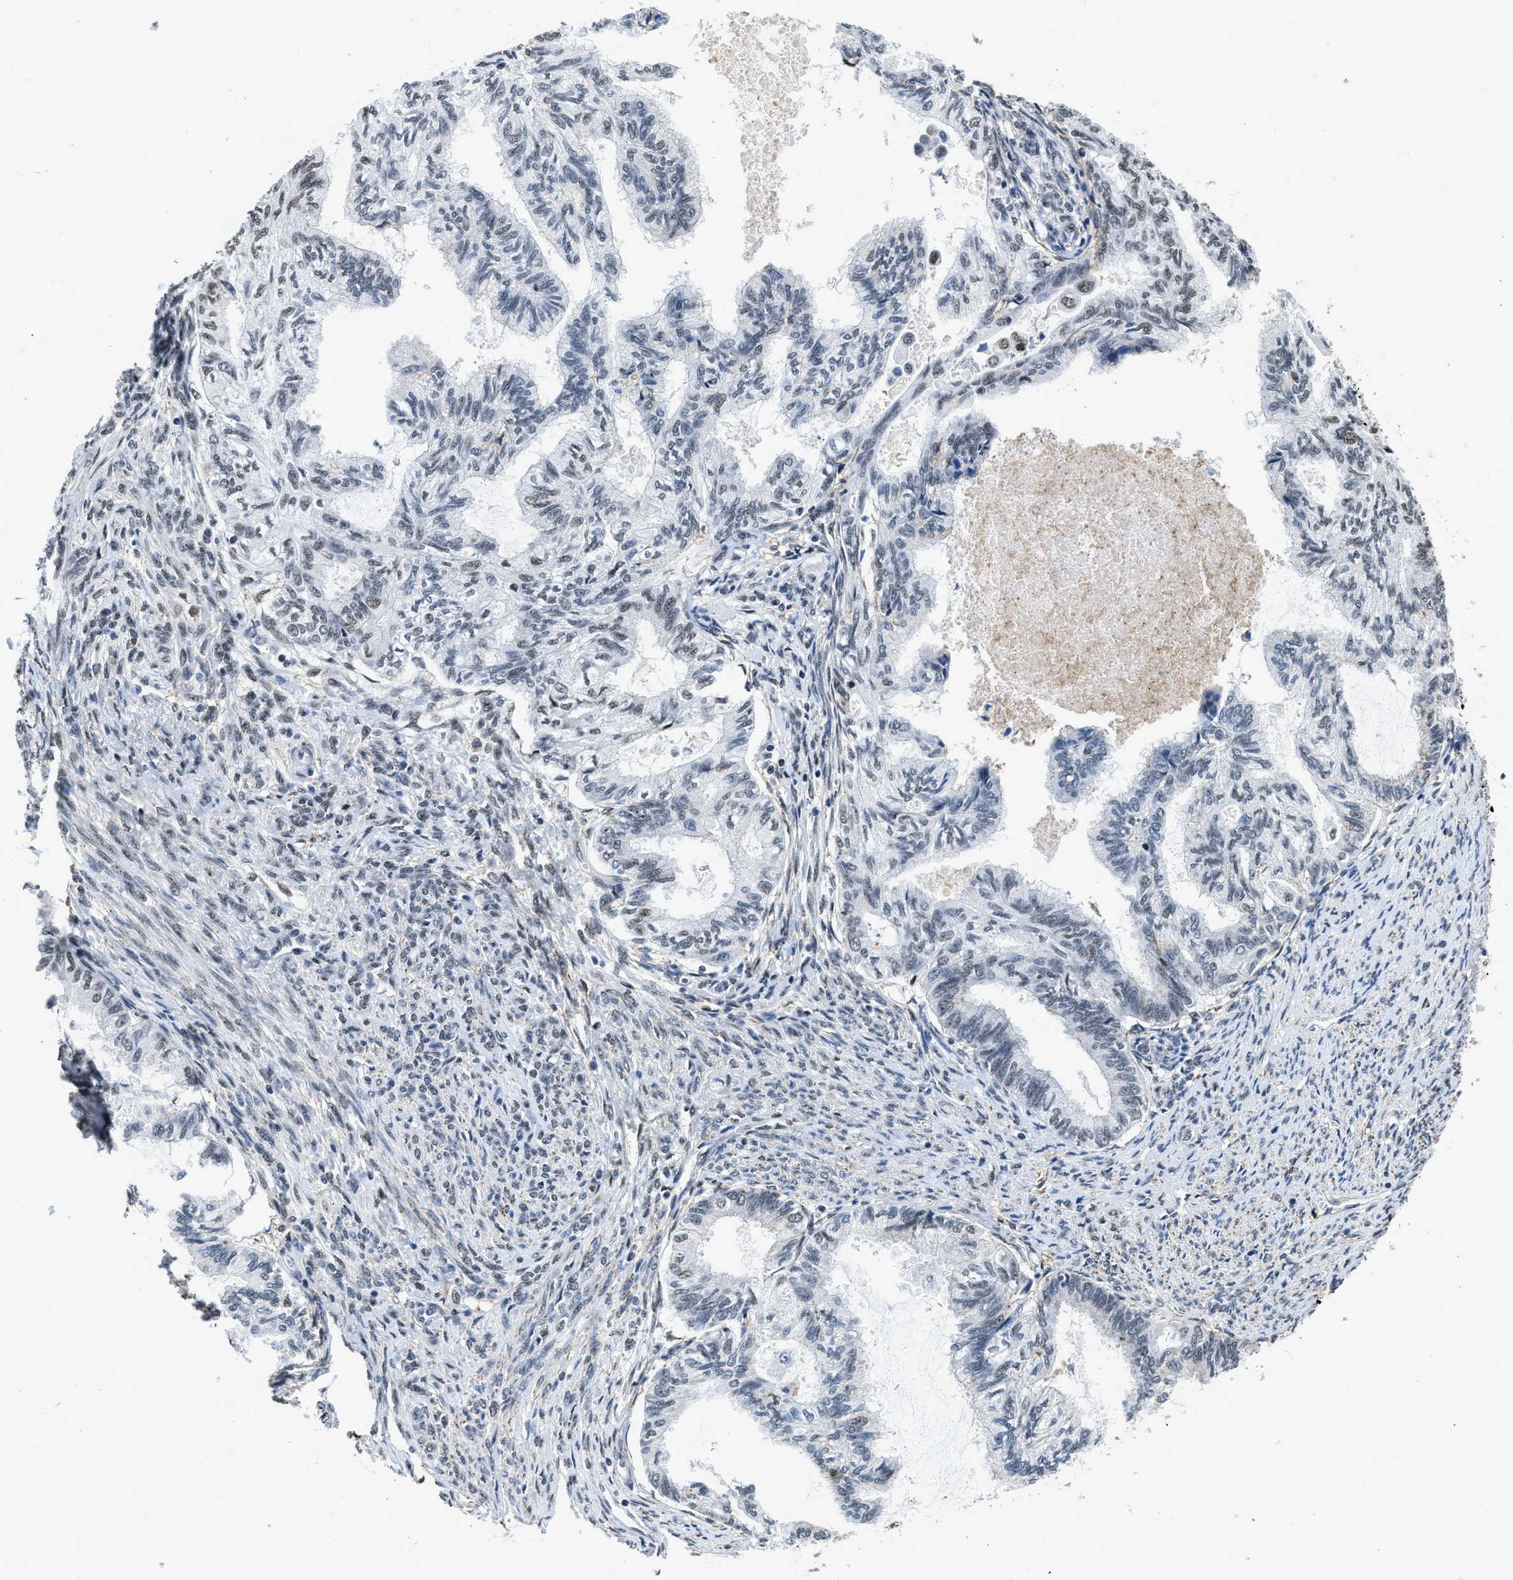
{"staining": {"intensity": "strong", "quantity": "25%-75%", "location": "nuclear"}, "tissue": "cervical cancer", "cell_type": "Tumor cells", "image_type": "cancer", "snomed": [{"axis": "morphology", "description": "Normal tissue, NOS"}, {"axis": "morphology", "description": "Adenocarcinoma, NOS"}, {"axis": "topography", "description": "Cervix"}, {"axis": "topography", "description": "Endometrium"}], "caption": "High-power microscopy captured an immunohistochemistry photomicrograph of cervical cancer, revealing strong nuclear expression in about 25%-75% of tumor cells.", "gene": "HNRNPH2", "patient": {"sex": "female", "age": 86}}